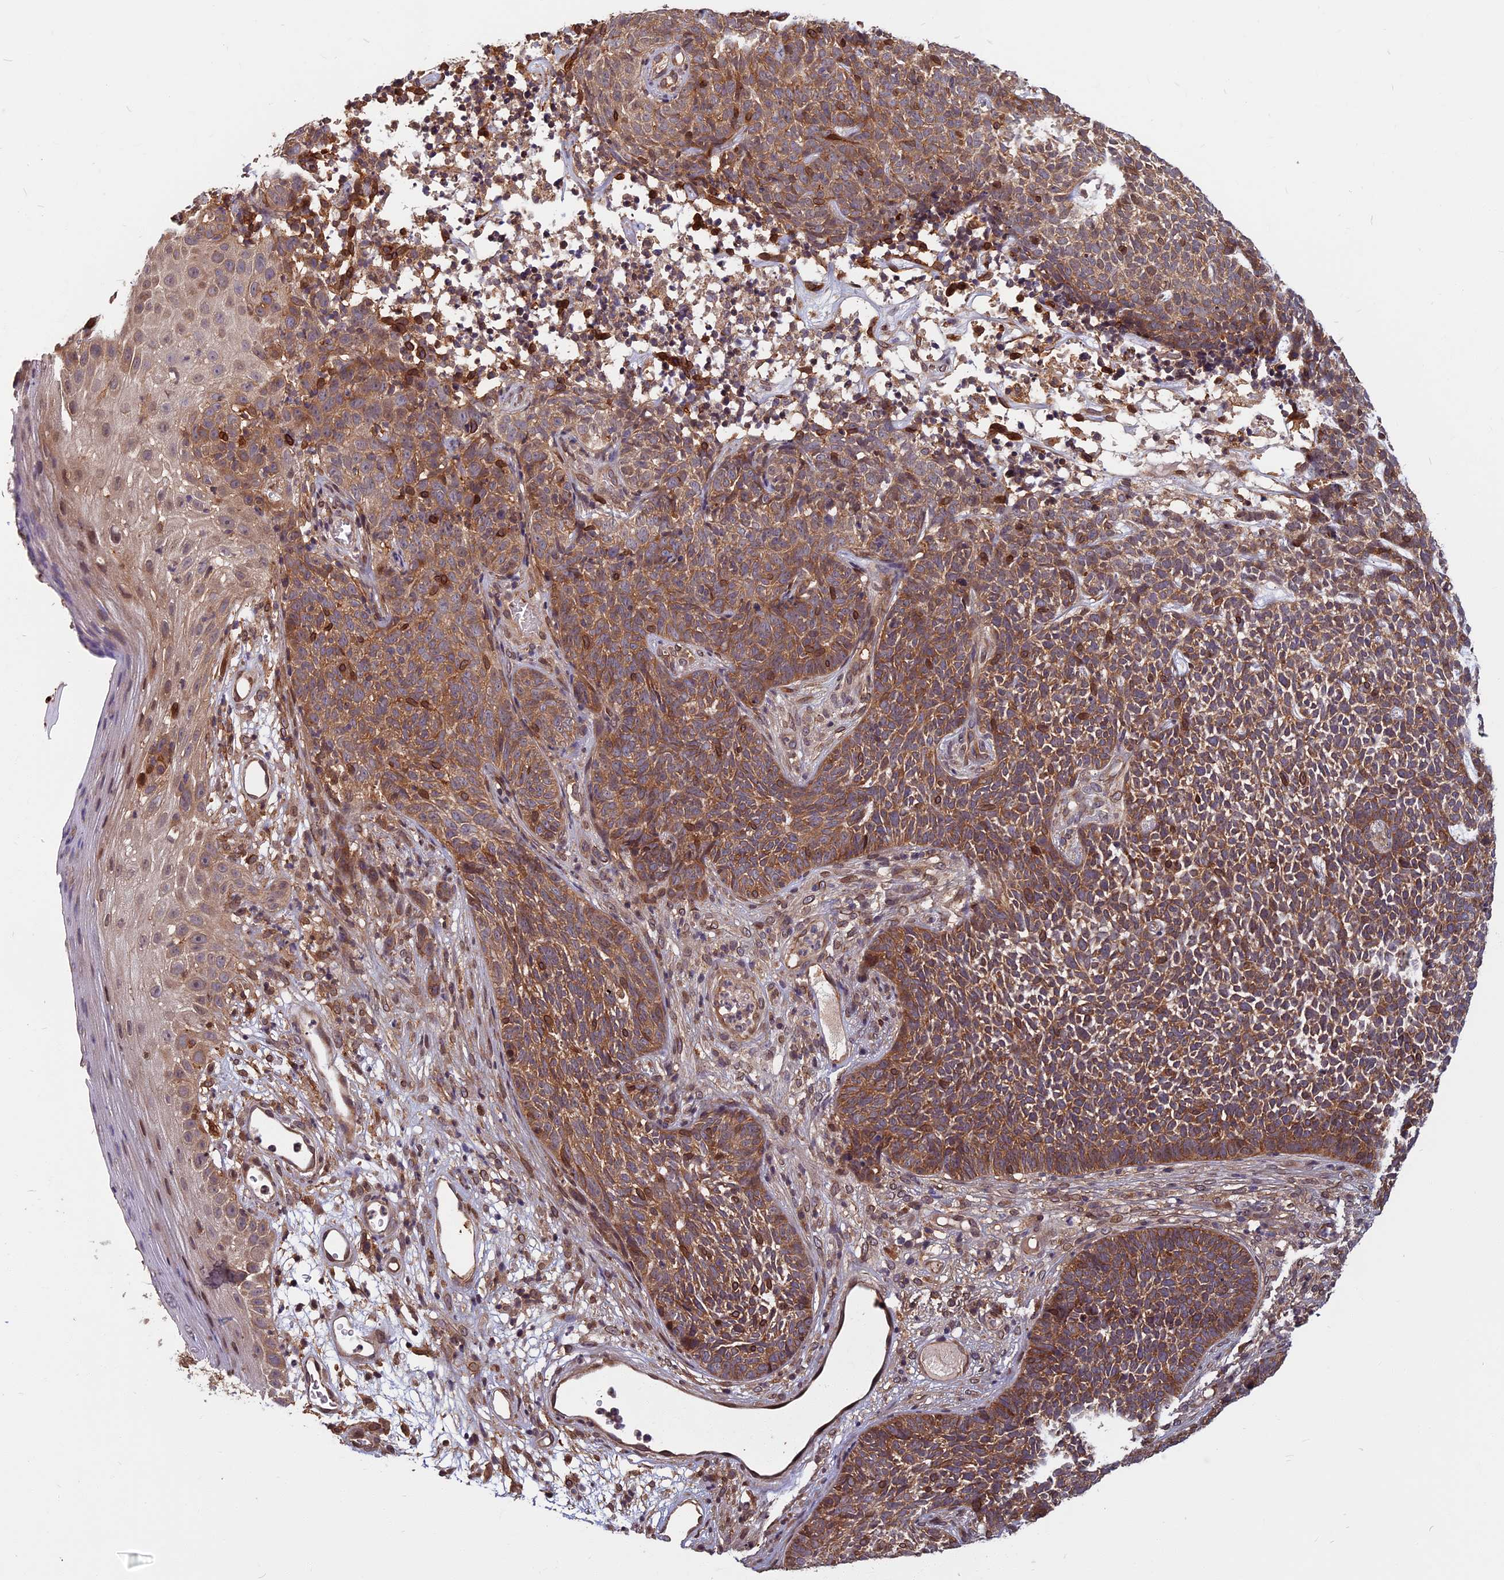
{"staining": {"intensity": "moderate", "quantity": ">75%", "location": "cytoplasmic/membranous"}, "tissue": "skin cancer", "cell_type": "Tumor cells", "image_type": "cancer", "snomed": [{"axis": "morphology", "description": "Basal cell carcinoma"}, {"axis": "topography", "description": "Skin"}], "caption": "This is an image of IHC staining of skin cancer, which shows moderate positivity in the cytoplasmic/membranous of tumor cells.", "gene": "SPG11", "patient": {"sex": "female", "age": 84}}